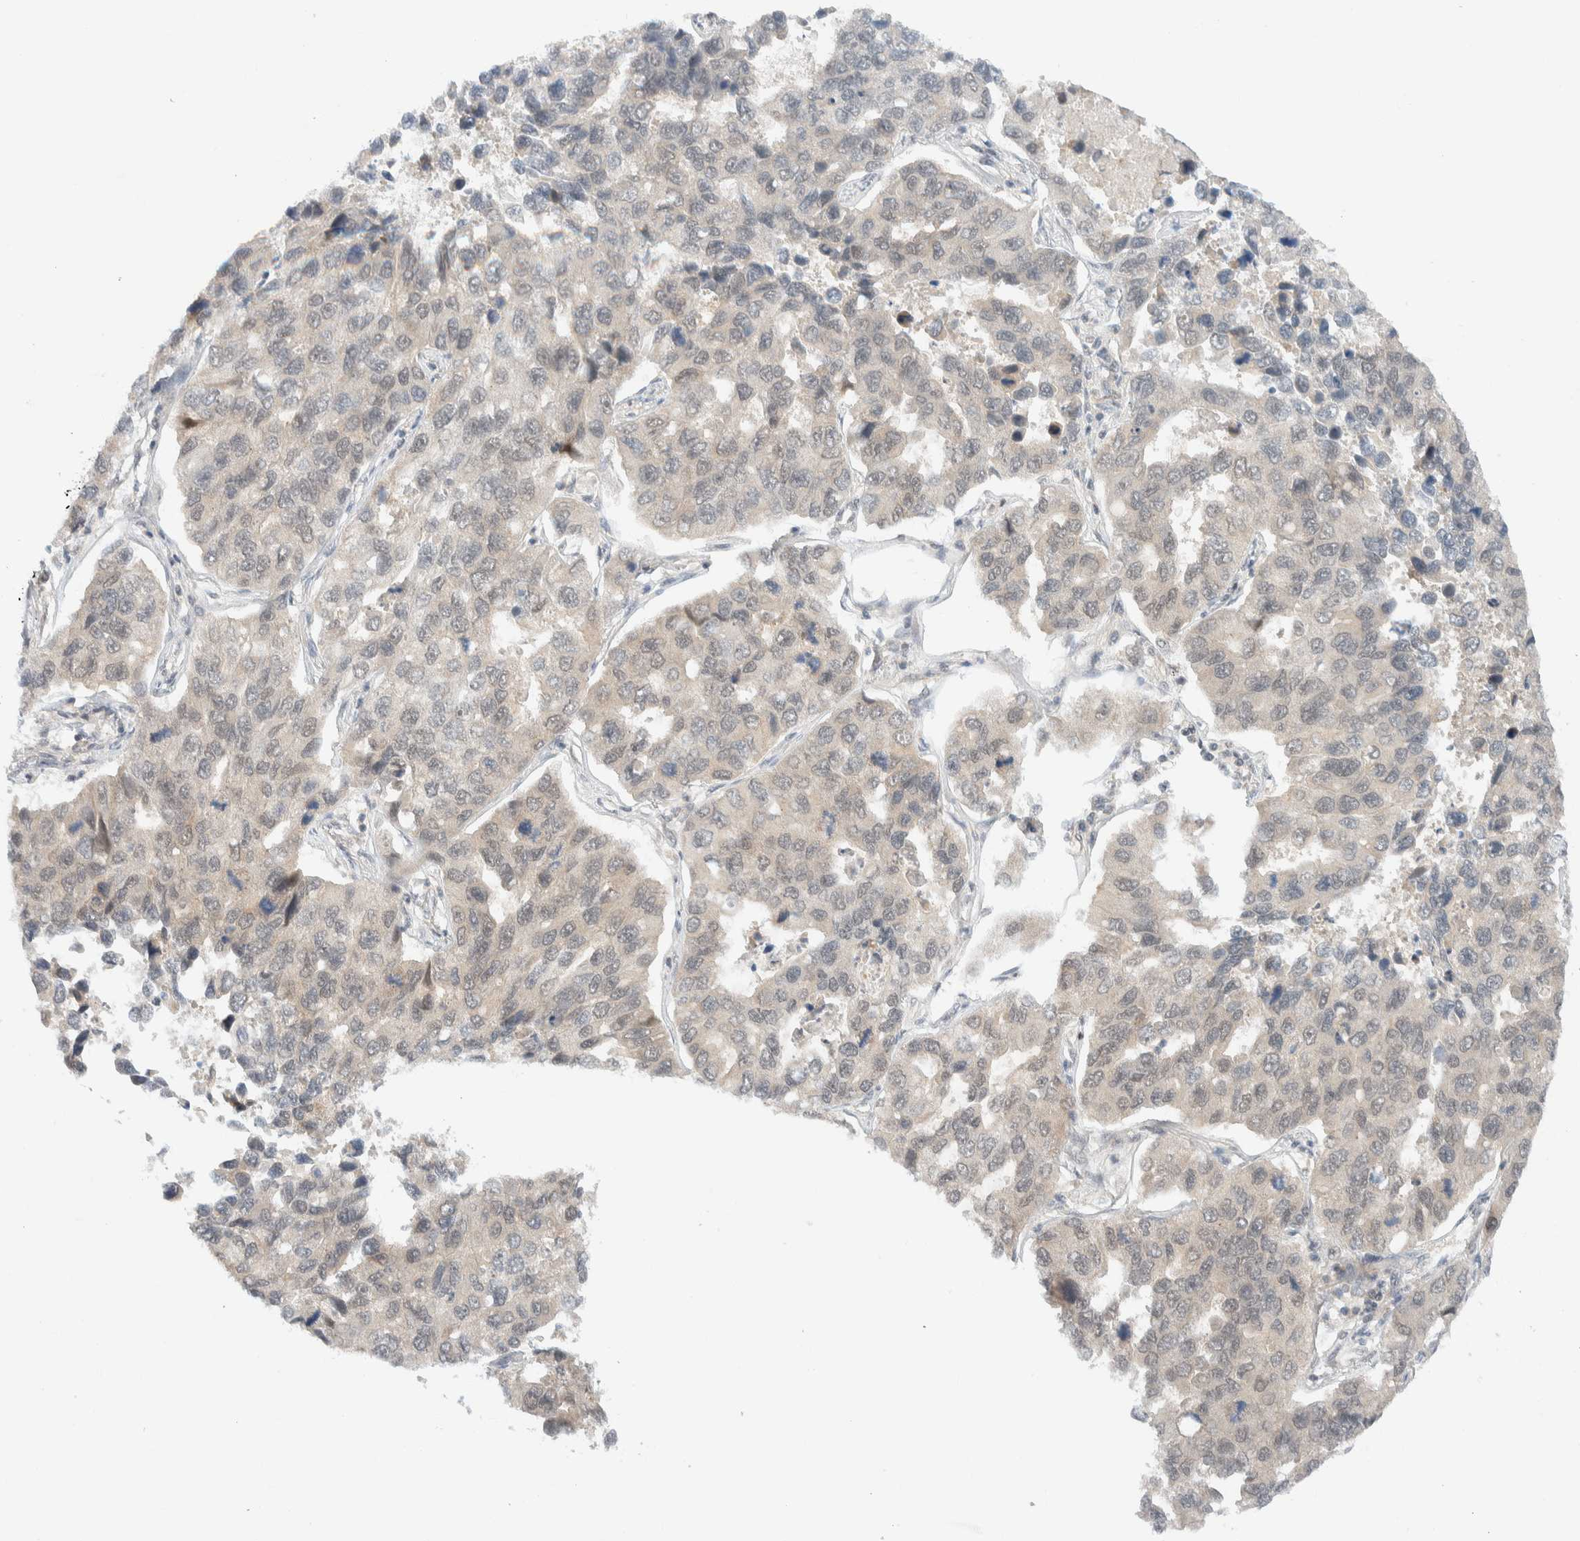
{"staining": {"intensity": "negative", "quantity": "none", "location": "none"}, "tissue": "lung cancer", "cell_type": "Tumor cells", "image_type": "cancer", "snomed": [{"axis": "morphology", "description": "Adenocarcinoma, NOS"}, {"axis": "topography", "description": "Lung"}], "caption": "Immunohistochemistry of lung cancer demonstrates no staining in tumor cells. (Brightfield microscopy of DAB immunohistochemistry at high magnification).", "gene": "C8orf76", "patient": {"sex": "male", "age": 64}}